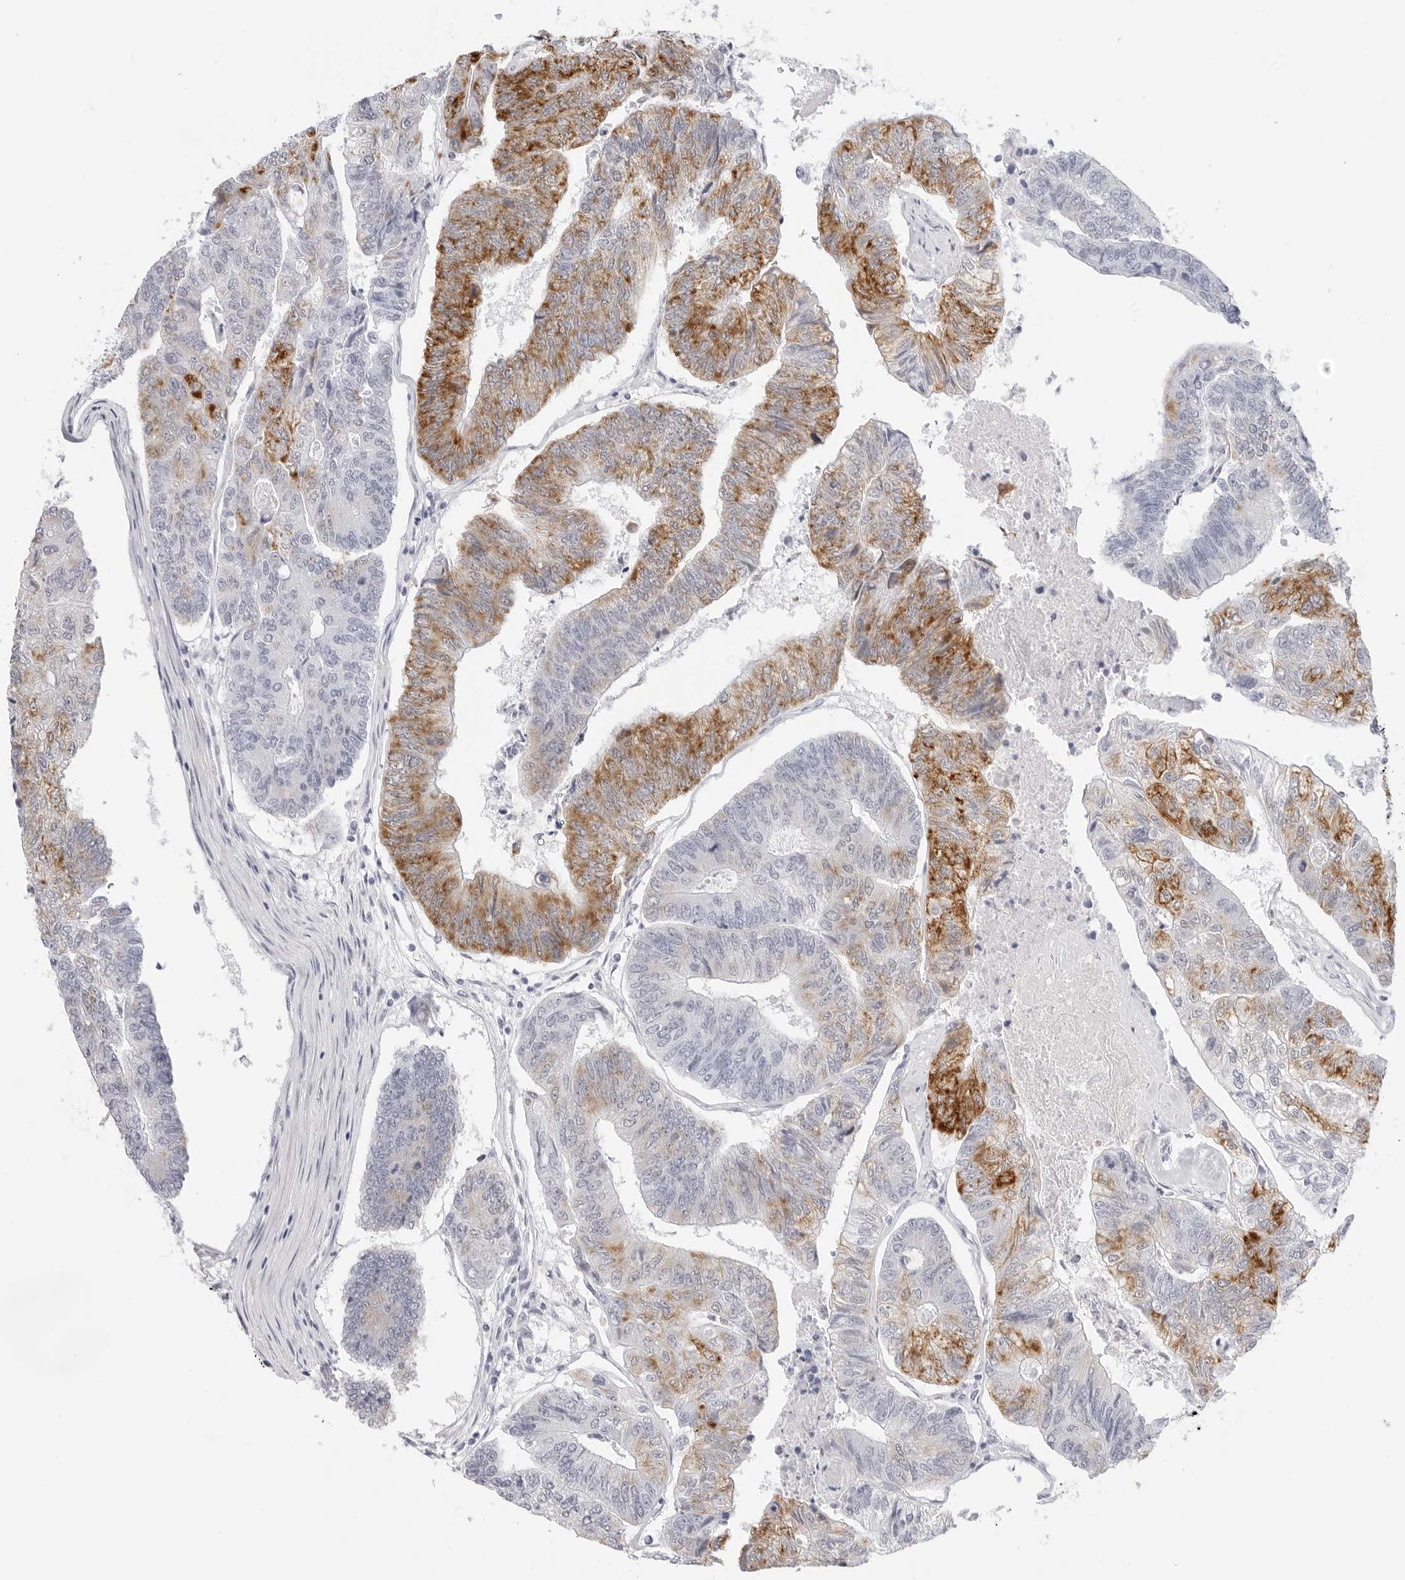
{"staining": {"intensity": "moderate", "quantity": "25%-75%", "location": "cytoplasmic/membranous"}, "tissue": "colorectal cancer", "cell_type": "Tumor cells", "image_type": "cancer", "snomed": [{"axis": "morphology", "description": "Adenocarcinoma, NOS"}, {"axis": "topography", "description": "Colon"}], "caption": "This is a micrograph of immunohistochemistry staining of colorectal adenocarcinoma, which shows moderate positivity in the cytoplasmic/membranous of tumor cells.", "gene": "HMGCS2", "patient": {"sex": "female", "age": 67}}